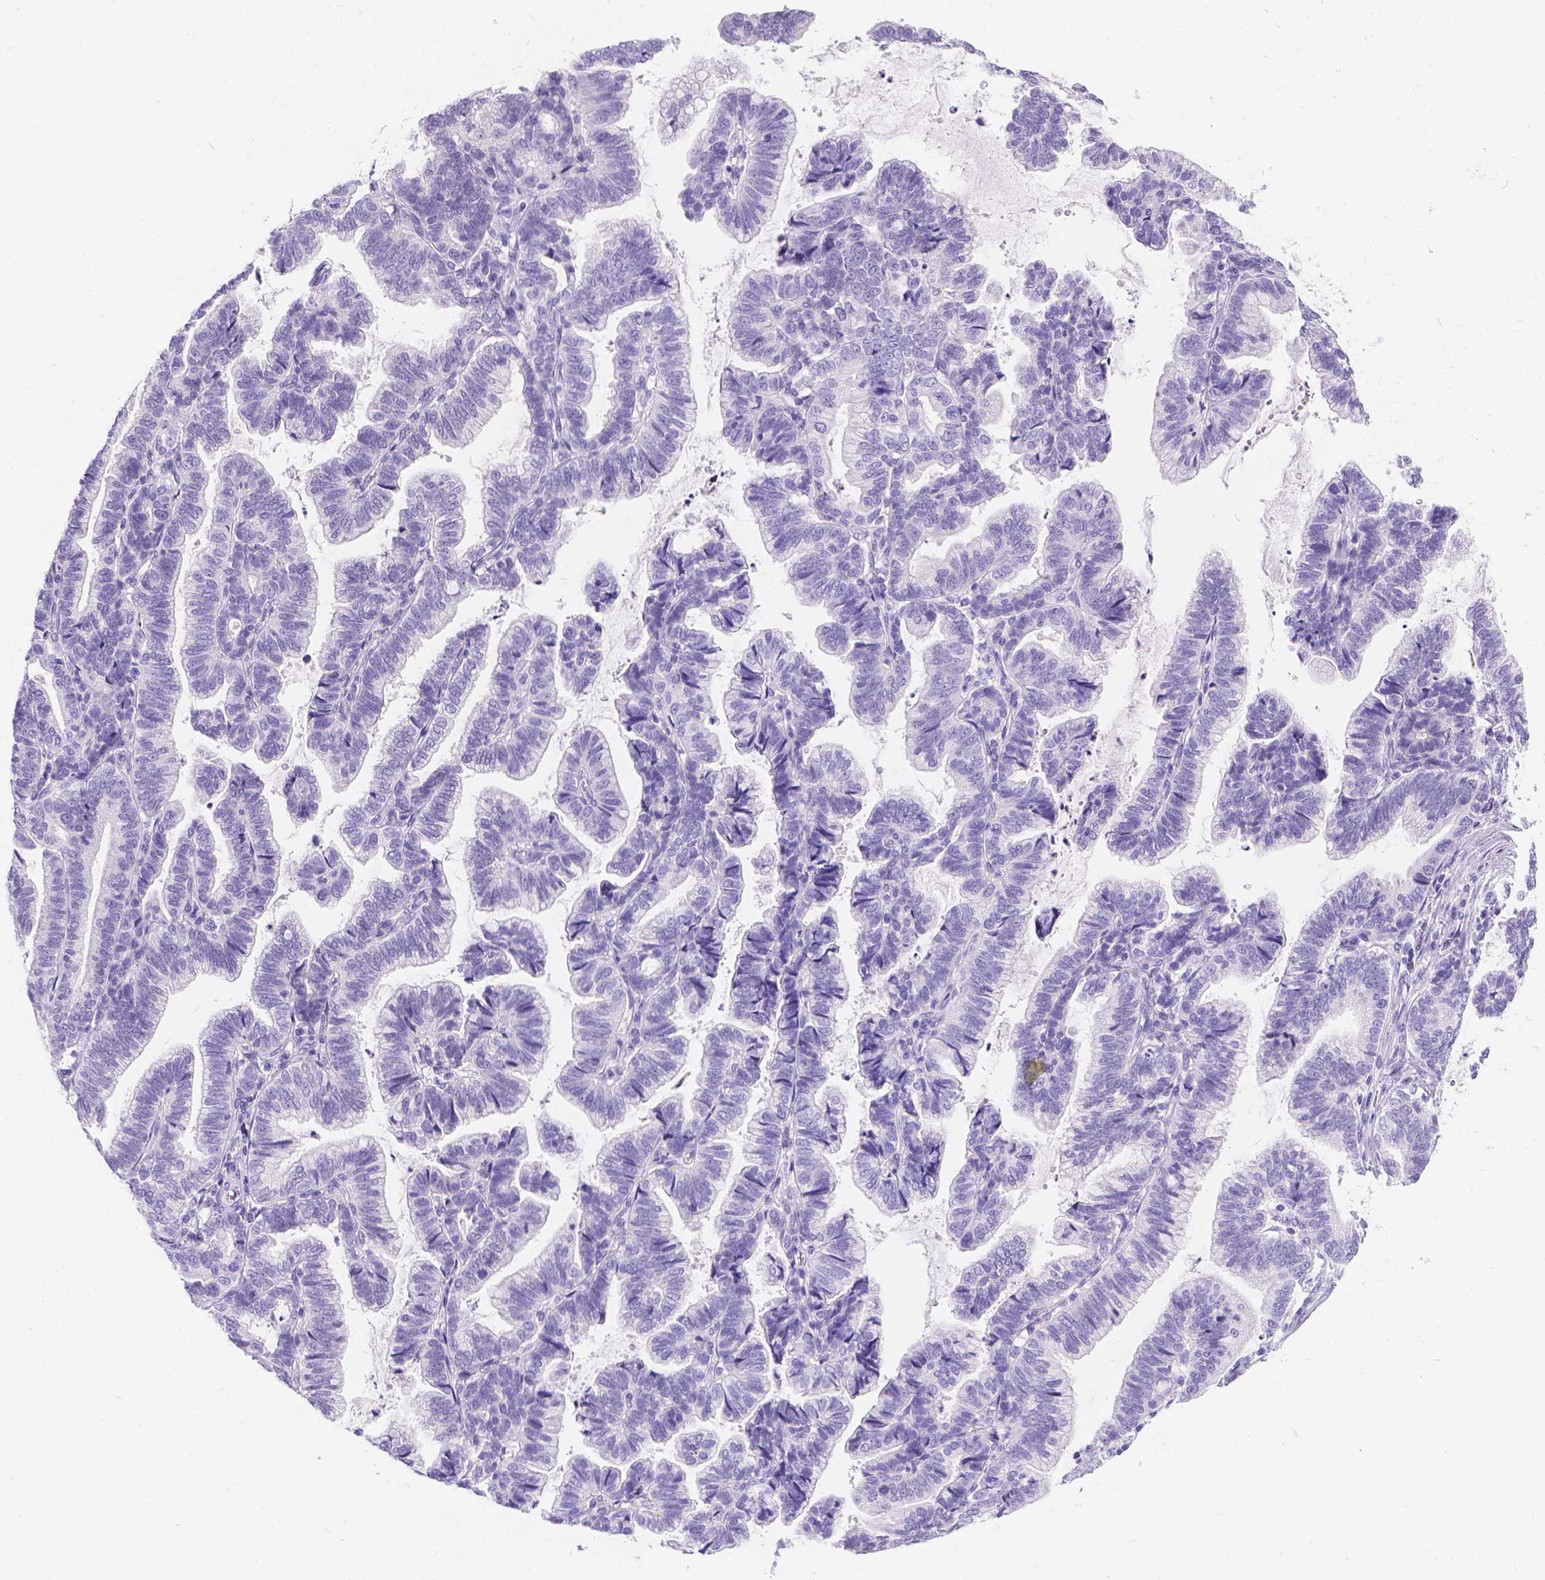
{"staining": {"intensity": "negative", "quantity": "none", "location": "none"}, "tissue": "stomach cancer", "cell_type": "Tumor cells", "image_type": "cancer", "snomed": [{"axis": "morphology", "description": "Adenocarcinoma, NOS"}, {"axis": "topography", "description": "Stomach"}], "caption": "The micrograph shows no significant expression in tumor cells of stomach cancer (adenocarcinoma).", "gene": "GNRHR", "patient": {"sex": "male", "age": 83}}